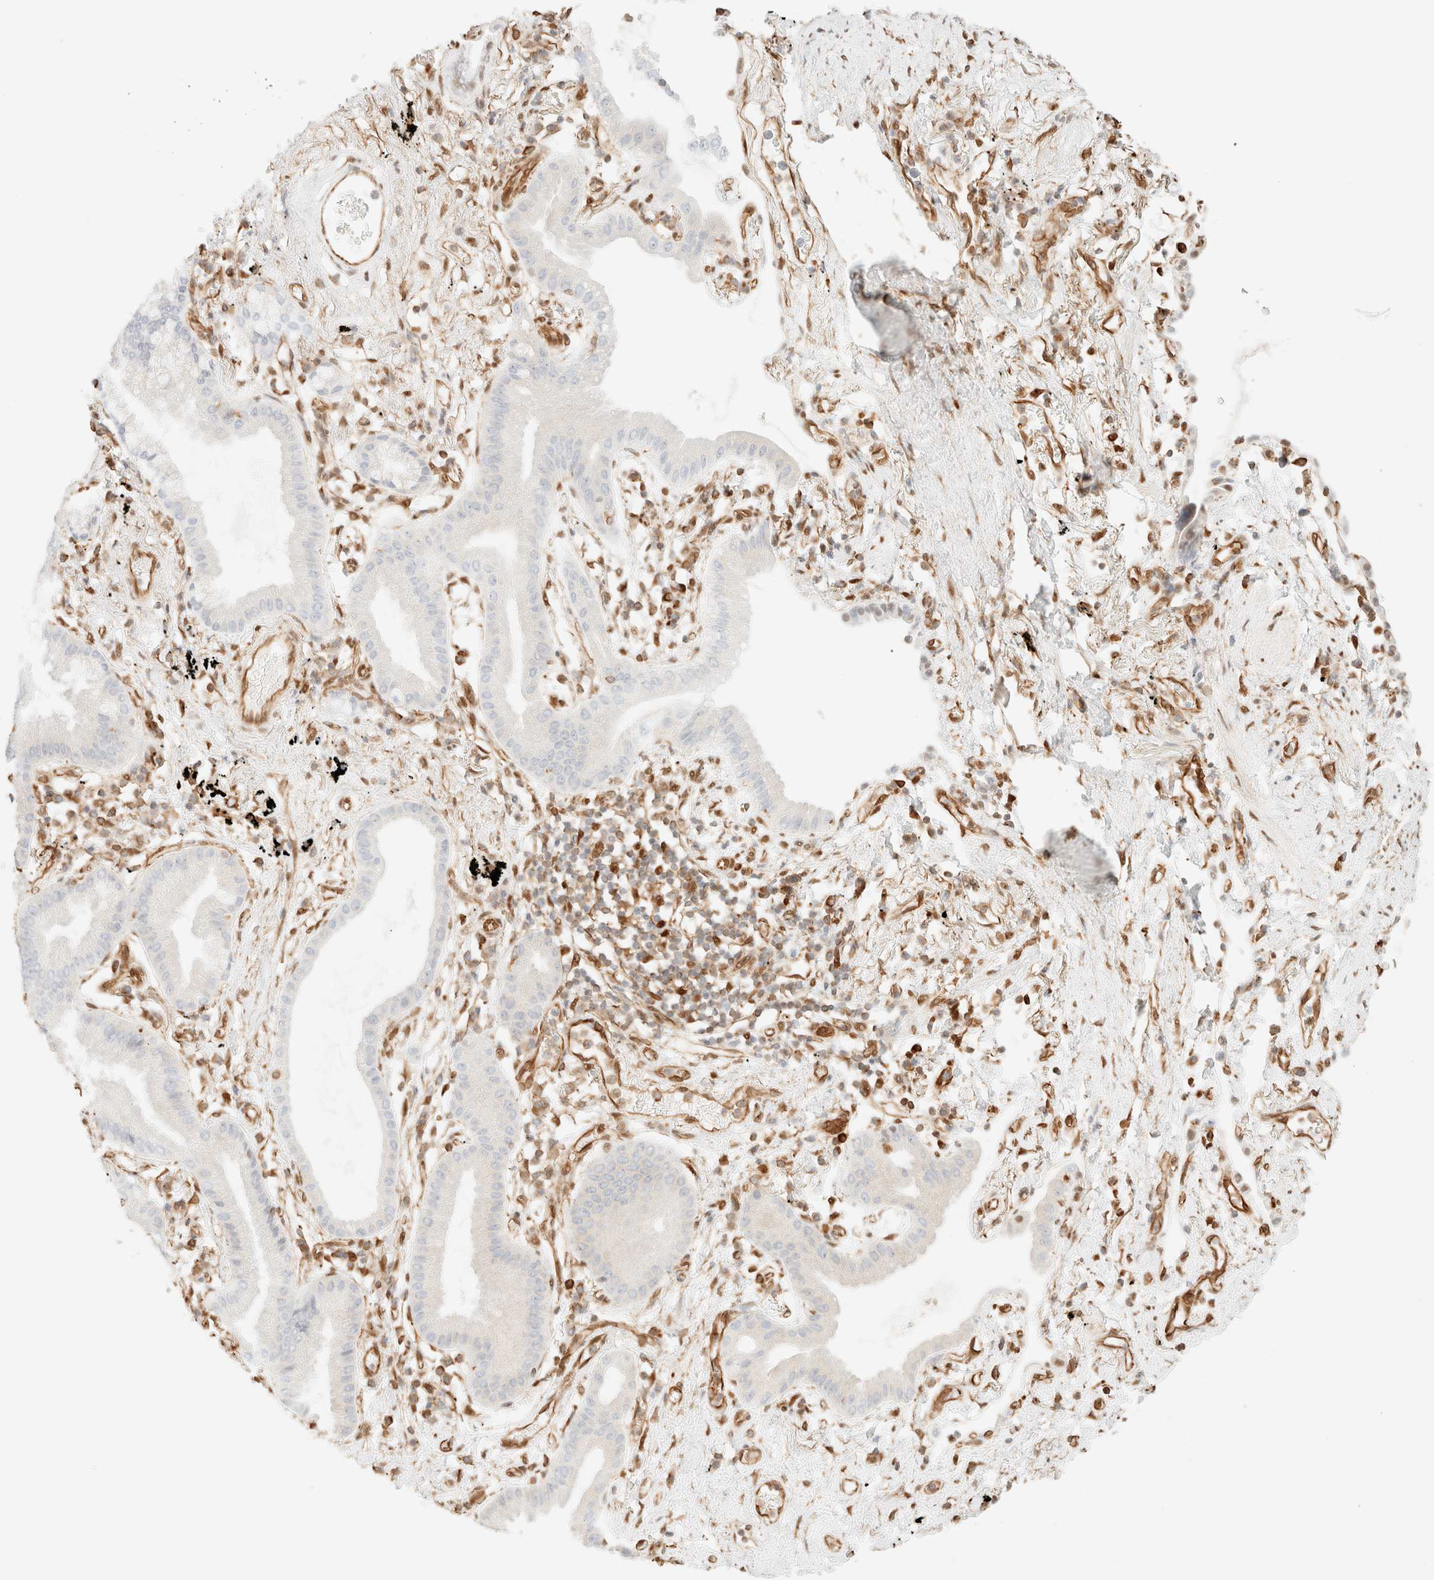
{"staining": {"intensity": "negative", "quantity": "none", "location": "none"}, "tissue": "lung cancer", "cell_type": "Tumor cells", "image_type": "cancer", "snomed": [{"axis": "morphology", "description": "Adenocarcinoma, NOS"}, {"axis": "topography", "description": "Lung"}], "caption": "Tumor cells show no significant expression in lung adenocarcinoma. (DAB immunohistochemistry (IHC), high magnification).", "gene": "ZSCAN18", "patient": {"sex": "female", "age": 70}}